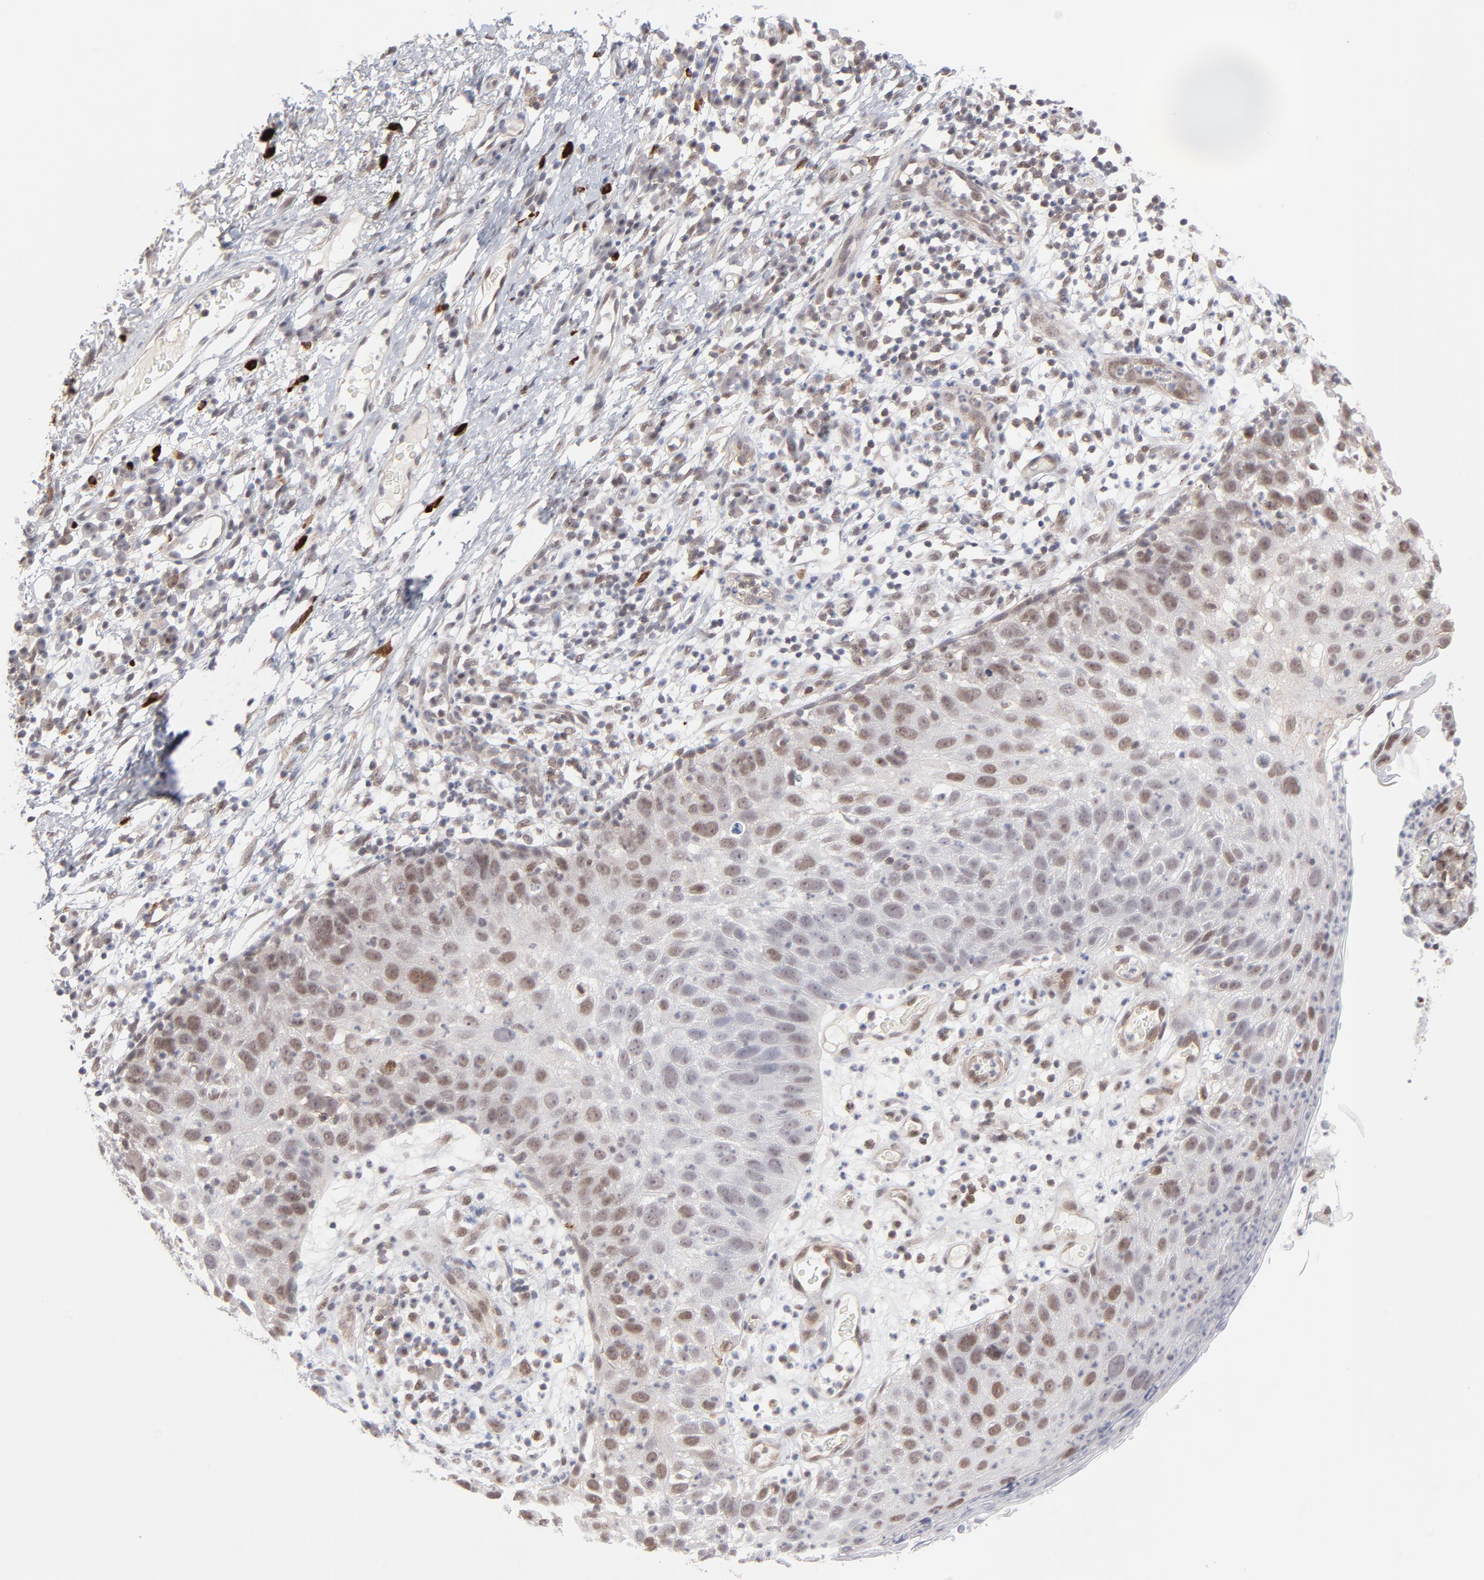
{"staining": {"intensity": "moderate", "quantity": "25%-75%", "location": "nuclear"}, "tissue": "skin cancer", "cell_type": "Tumor cells", "image_type": "cancer", "snomed": [{"axis": "morphology", "description": "Squamous cell carcinoma, NOS"}, {"axis": "topography", "description": "Skin"}], "caption": "Skin cancer (squamous cell carcinoma) stained for a protein (brown) exhibits moderate nuclear positive staining in approximately 25%-75% of tumor cells.", "gene": "NBN", "patient": {"sex": "male", "age": 87}}